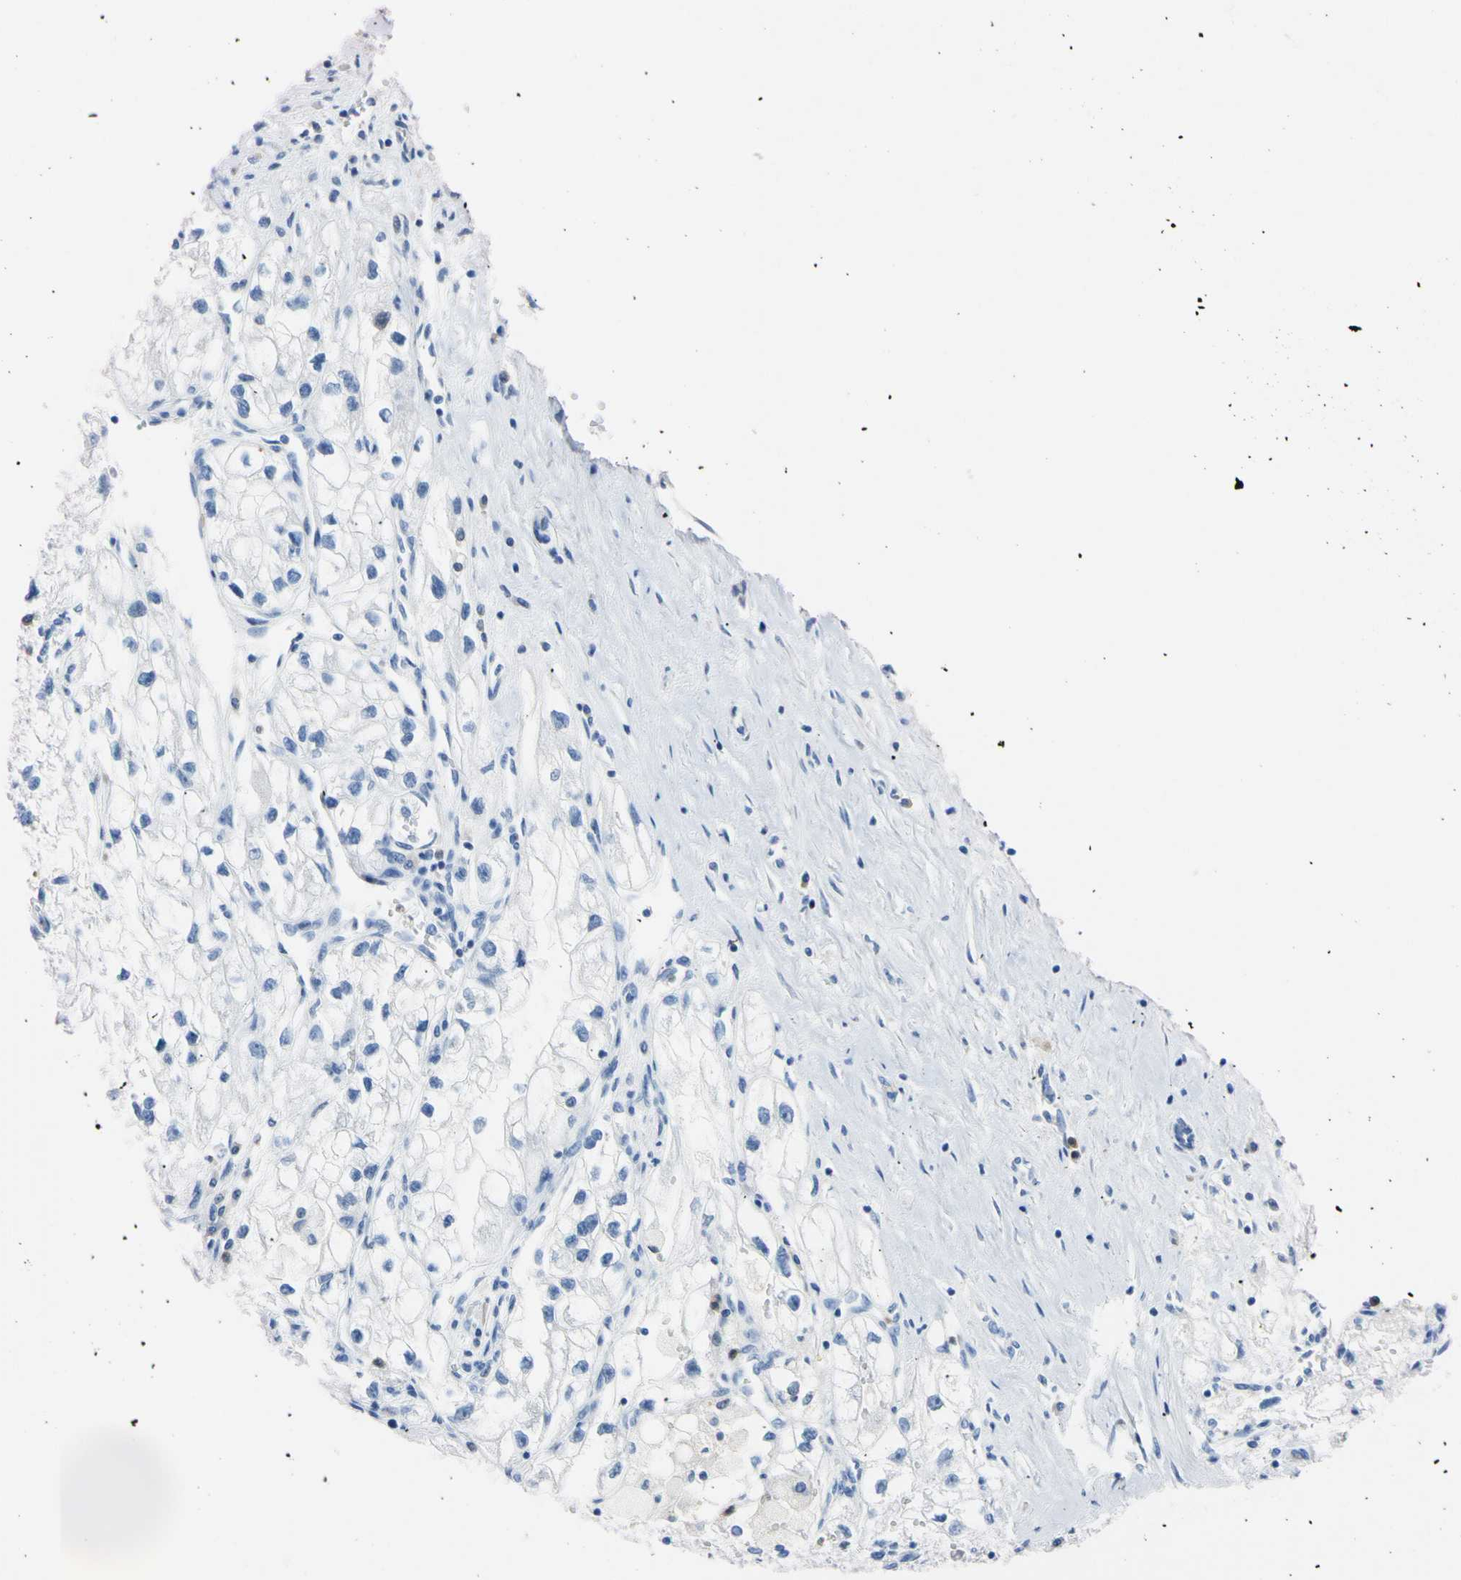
{"staining": {"intensity": "negative", "quantity": "none", "location": "none"}, "tissue": "renal cancer", "cell_type": "Tumor cells", "image_type": "cancer", "snomed": [{"axis": "morphology", "description": "Adenocarcinoma, NOS"}, {"axis": "topography", "description": "Kidney"}], "caption": "This photomicrograph is of renal cancer stained with IHC to label a protein in brown with the nuclei are counter-stained blue. There is no positivity in tumor cells. (DAB IHC with hematoxylin counter stain).", "gene": "NCF4", "patient": {"sex": "female", "age": 70}}